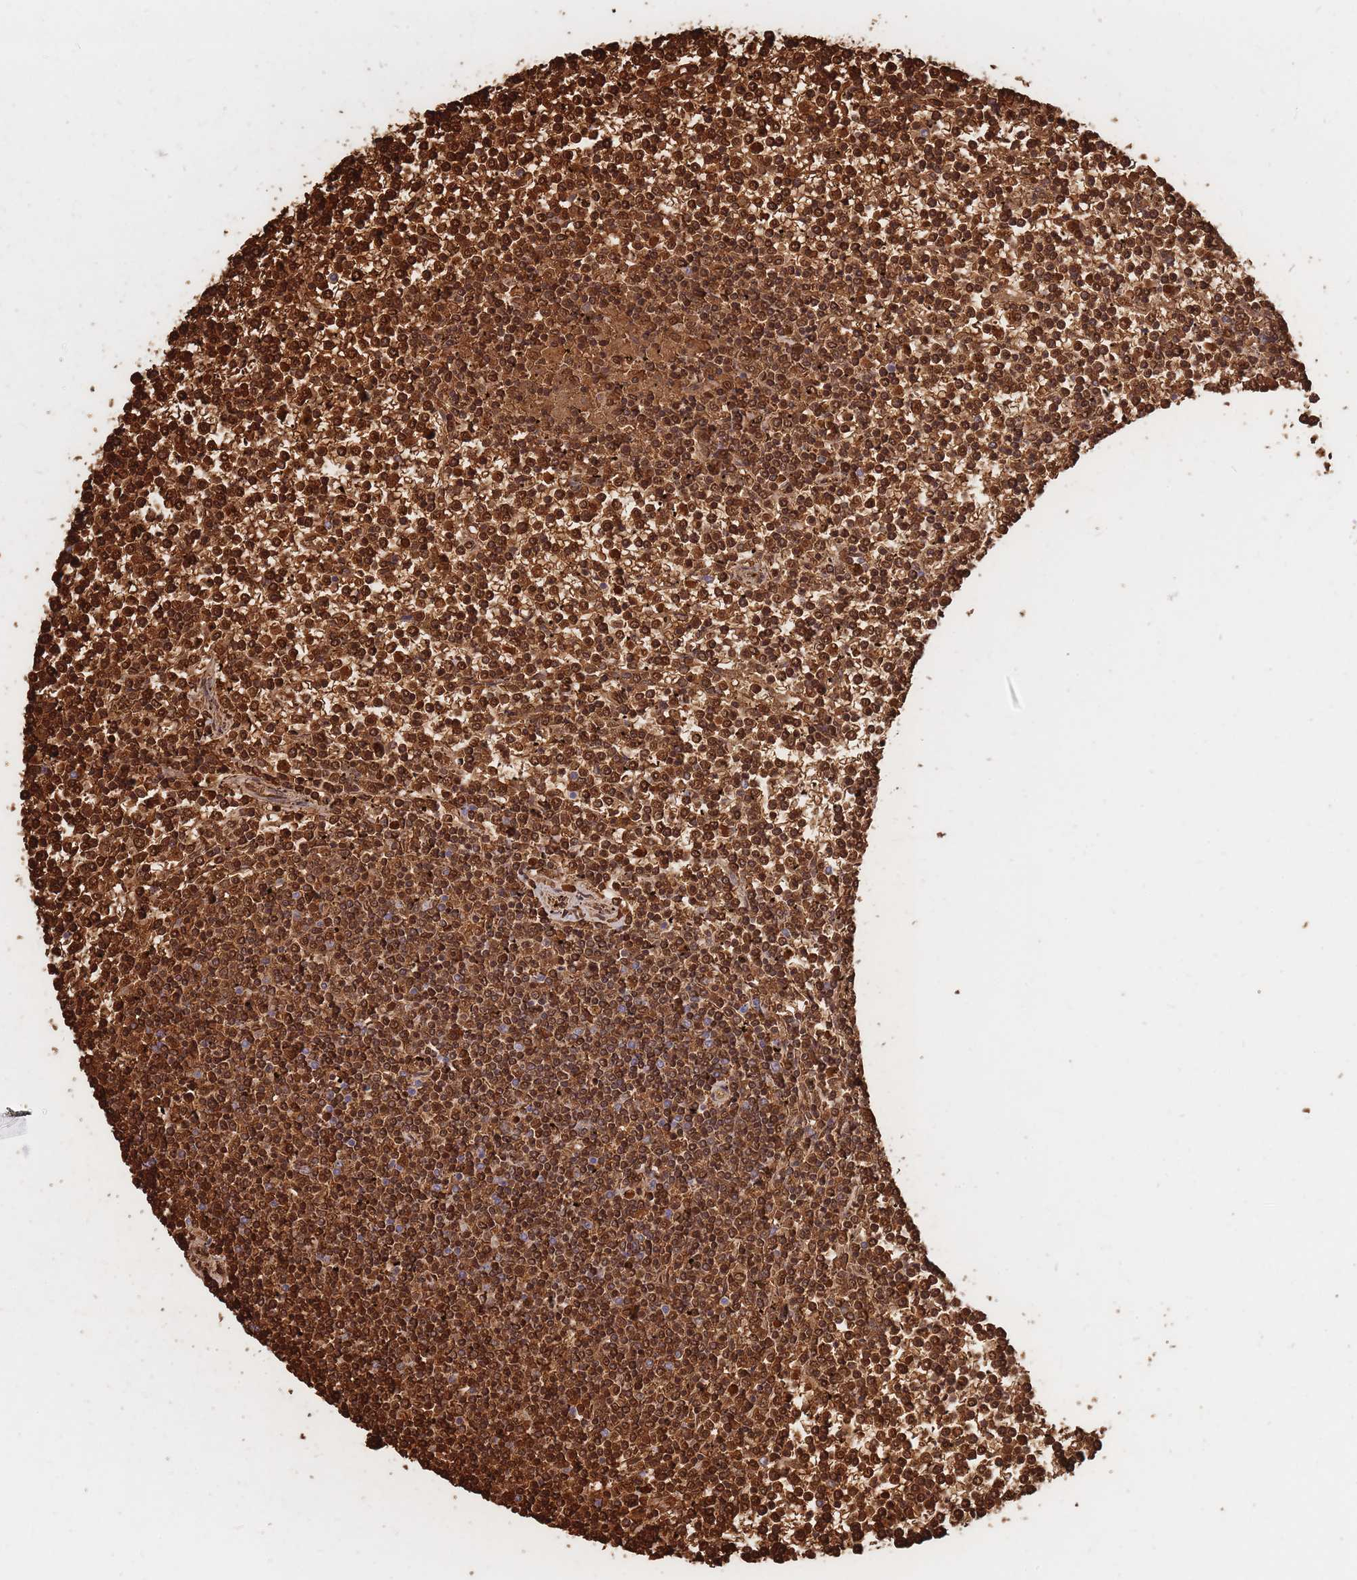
{"staining": {"intensity": "strong", "quantity": ">75%", "location": "cytoplasmic/membranous,nuclear"}, "tissue": "lymphoma", "cell_type": "Tumor cells", "image_type": "cancer", "snomed": [{"axis": "morphology", "description": "Malignant lymphoma, non-Hodgkin's type, Low grade"}, {"axis": "topography", "description": "Spleen"}], "caption": "Protein expression by immunohistochemistry demonstrates strong cytoplasmic/membranous and nuclear expression in approximately >75% of tumor cells in lymphoma.", "gene": "ATP10D", "patient": {"sex": "female", "age": 19}}